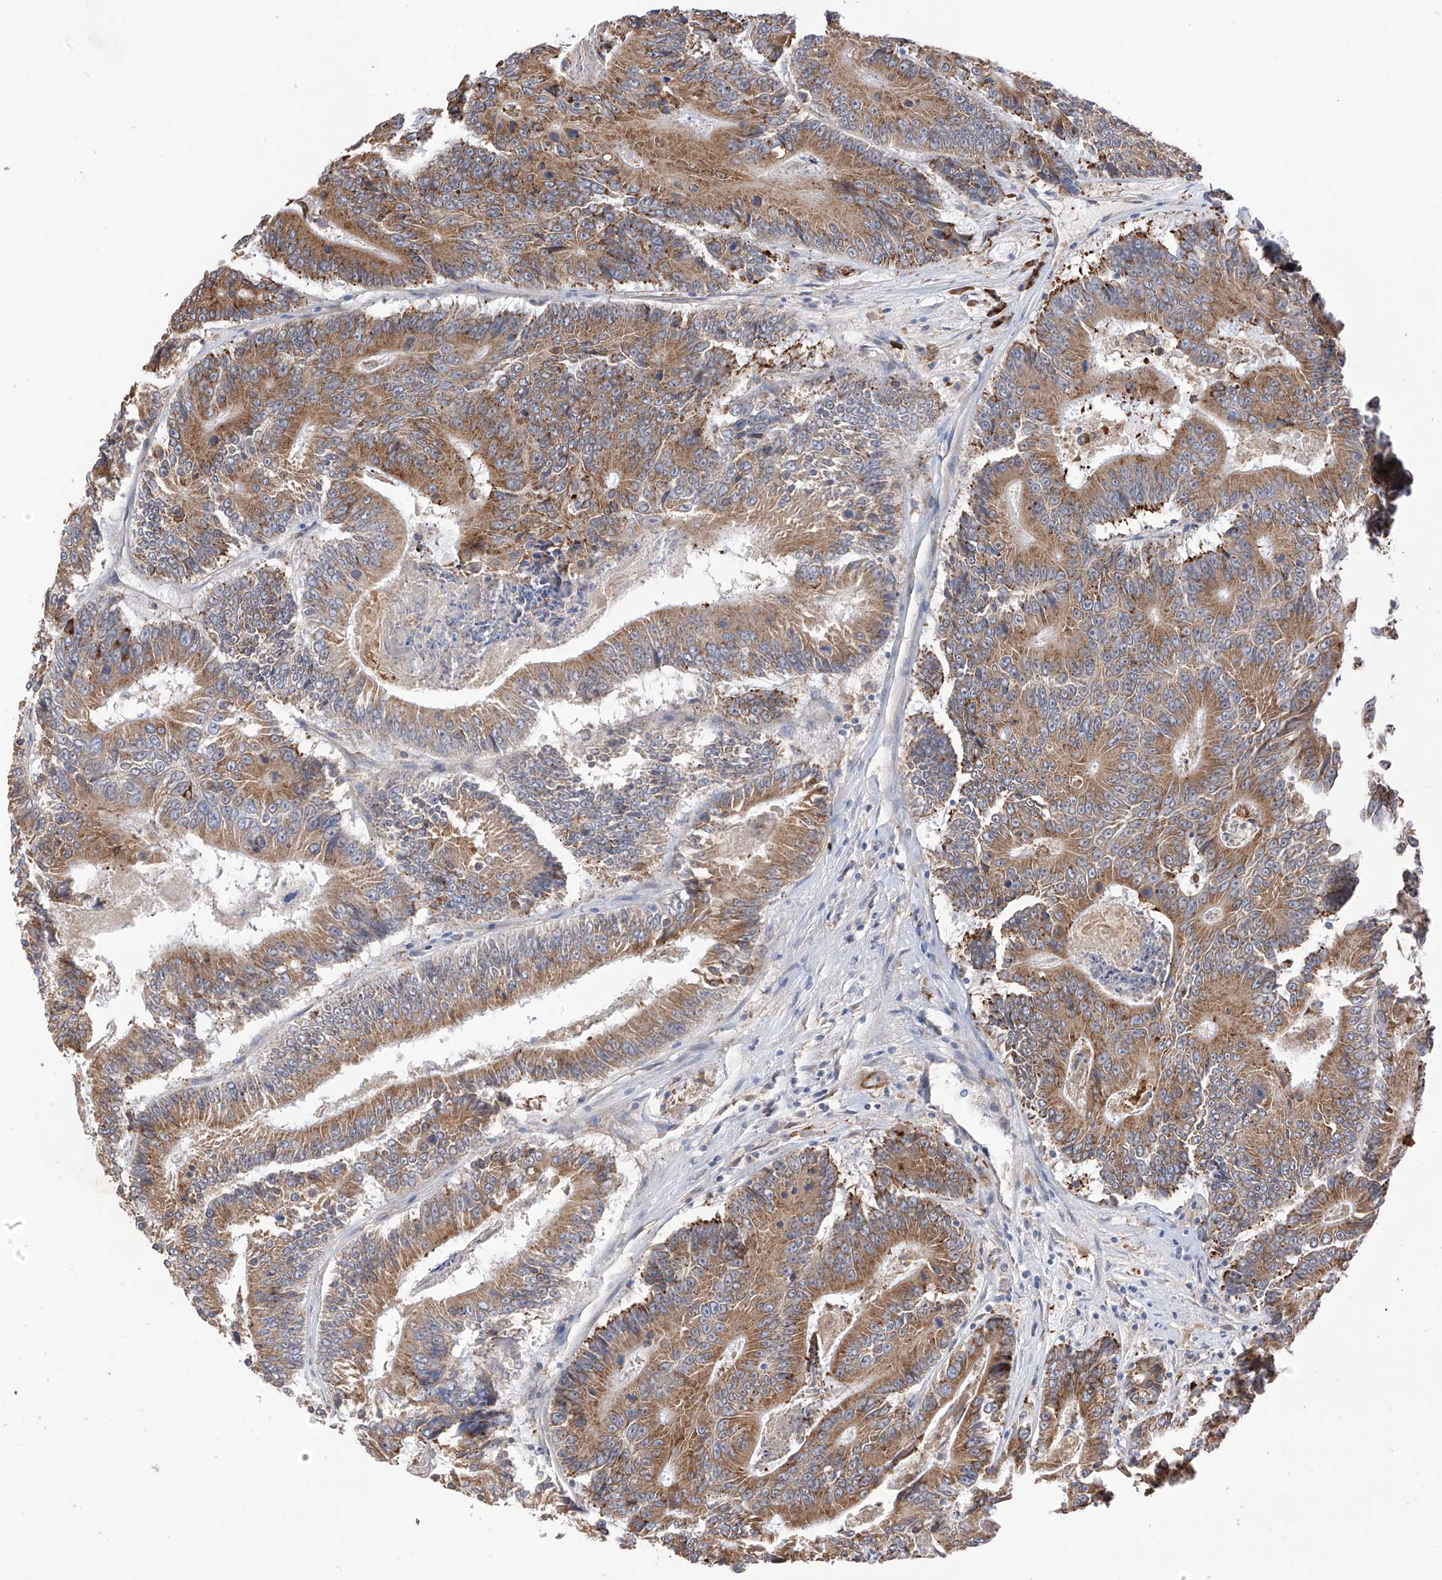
{"staining": {"intensity": "moderate", "quantity": ">75%", "location": "cytoplasmic/membranous"}, "tissue": "colorectal cancer", "cell_type": "Tumor cells", "image_type": "cancer", "snomed": [{"axis": "morphology", "description": "Adenocarcinoma, NOS"}, {"axis": "topography", "description": "Colon"}], "caption": "DAB (3,3'-diaminobenzidine) immunohistochemical staining of colorectal cancer (adenocarcinoma) demonstrates moderate cytoplasmic/membranous protein expression in approximately >75% of tumor cells.", "gene": "REC8", "patient": {"sex": "male", "age": 83}}